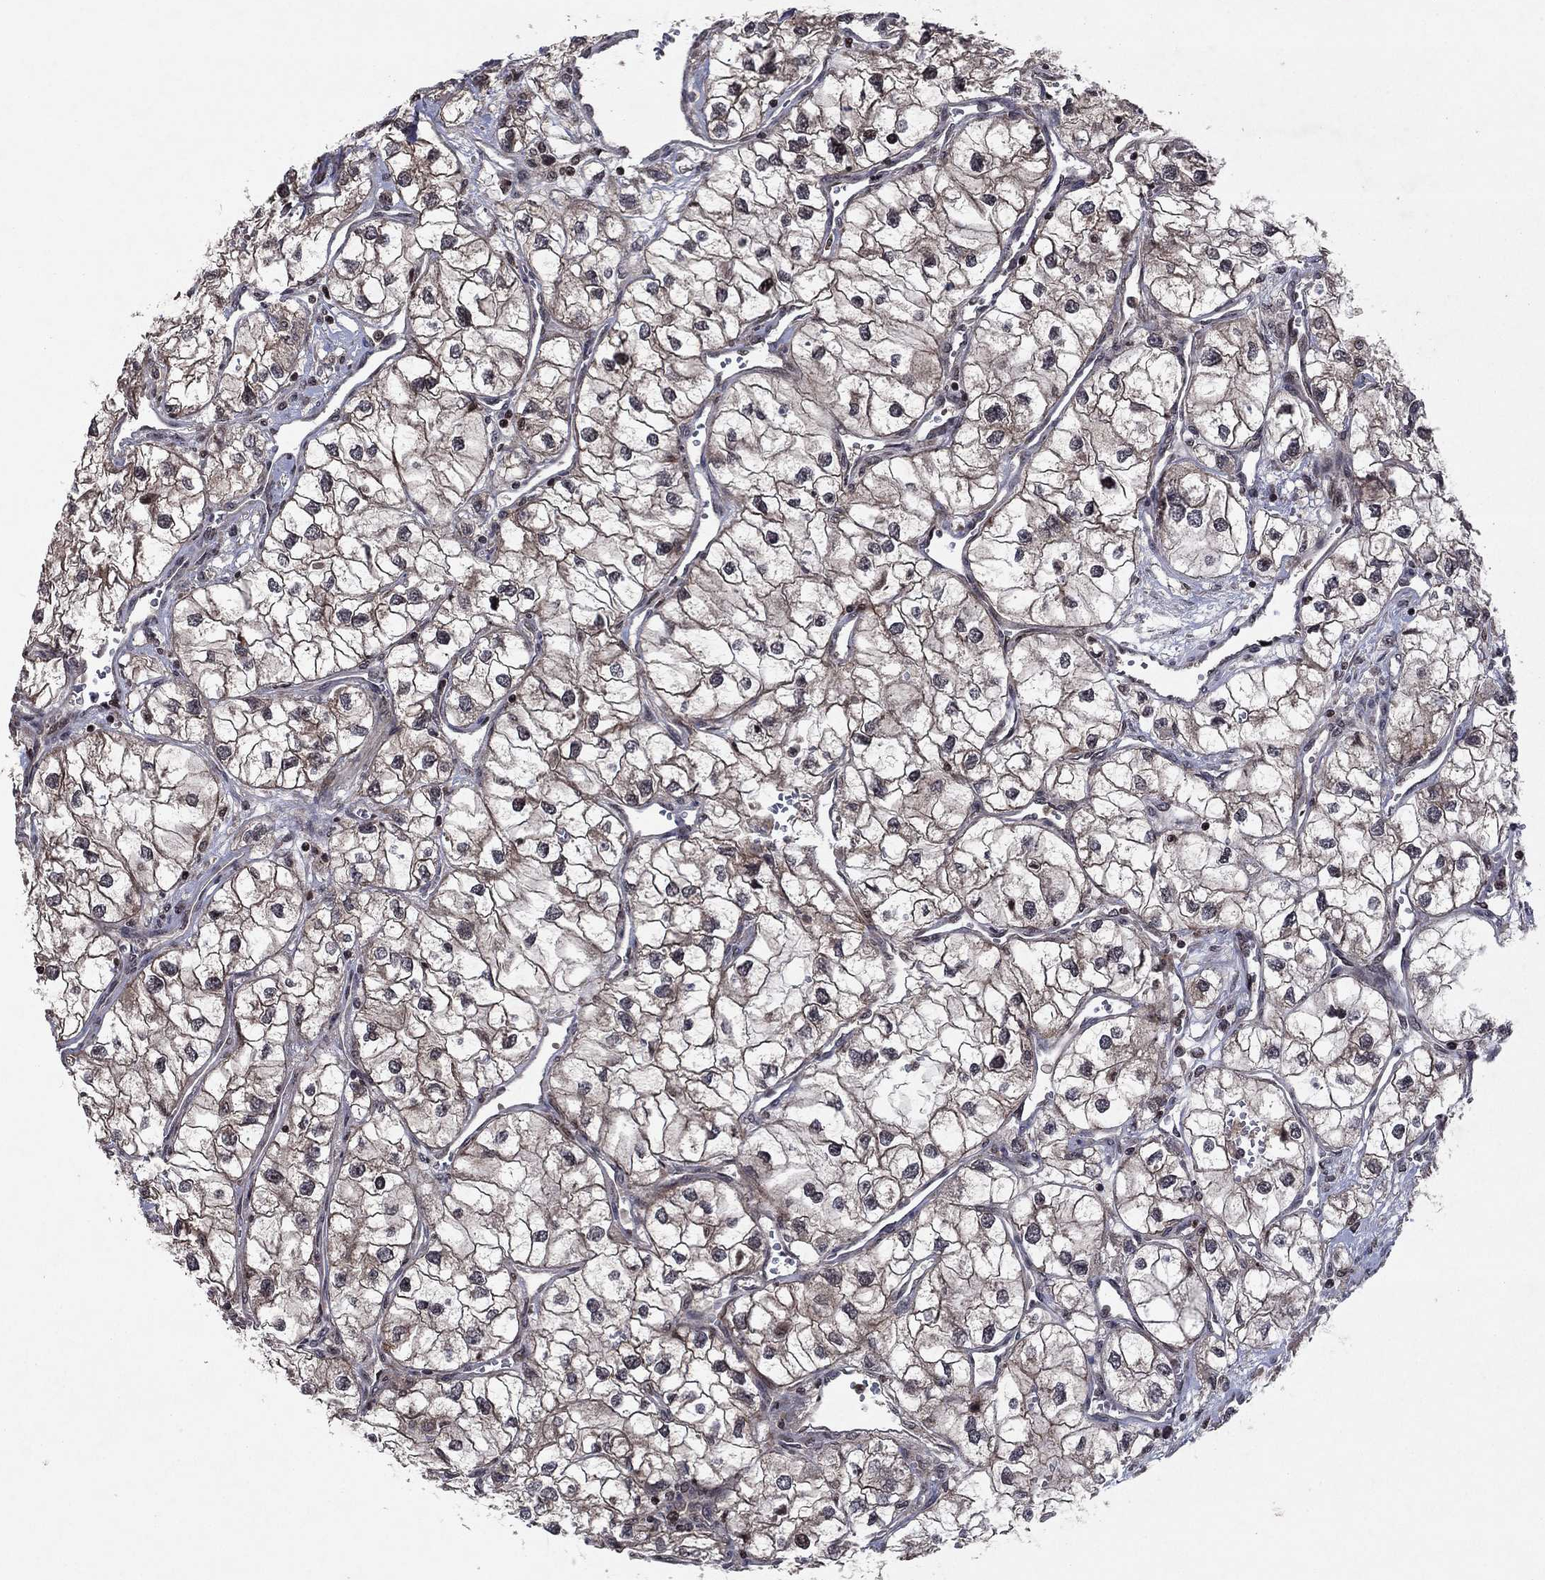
{"staining": {"intensity": "weak", "quantity": "25%-75%", "location": "cytoplasmic/membranous"}, "tissue": "renal cancer", "cell_type": "Tumor cells", "image_type": "cancer", "snomed": [{"axis": "morphology", "description": "Adenocarcinoma, NOS"}, {"axis": "topography", "description": "Kidney"}], "caption": "Human renal adenocarcinoma stained with a brown dye demonstrates weak cytoplasmic/membranous positive positivity in approximately 25%-75% of tumor cells.", "gene": "SORBS1", "patient": {"sex": "male", "age": 59}}